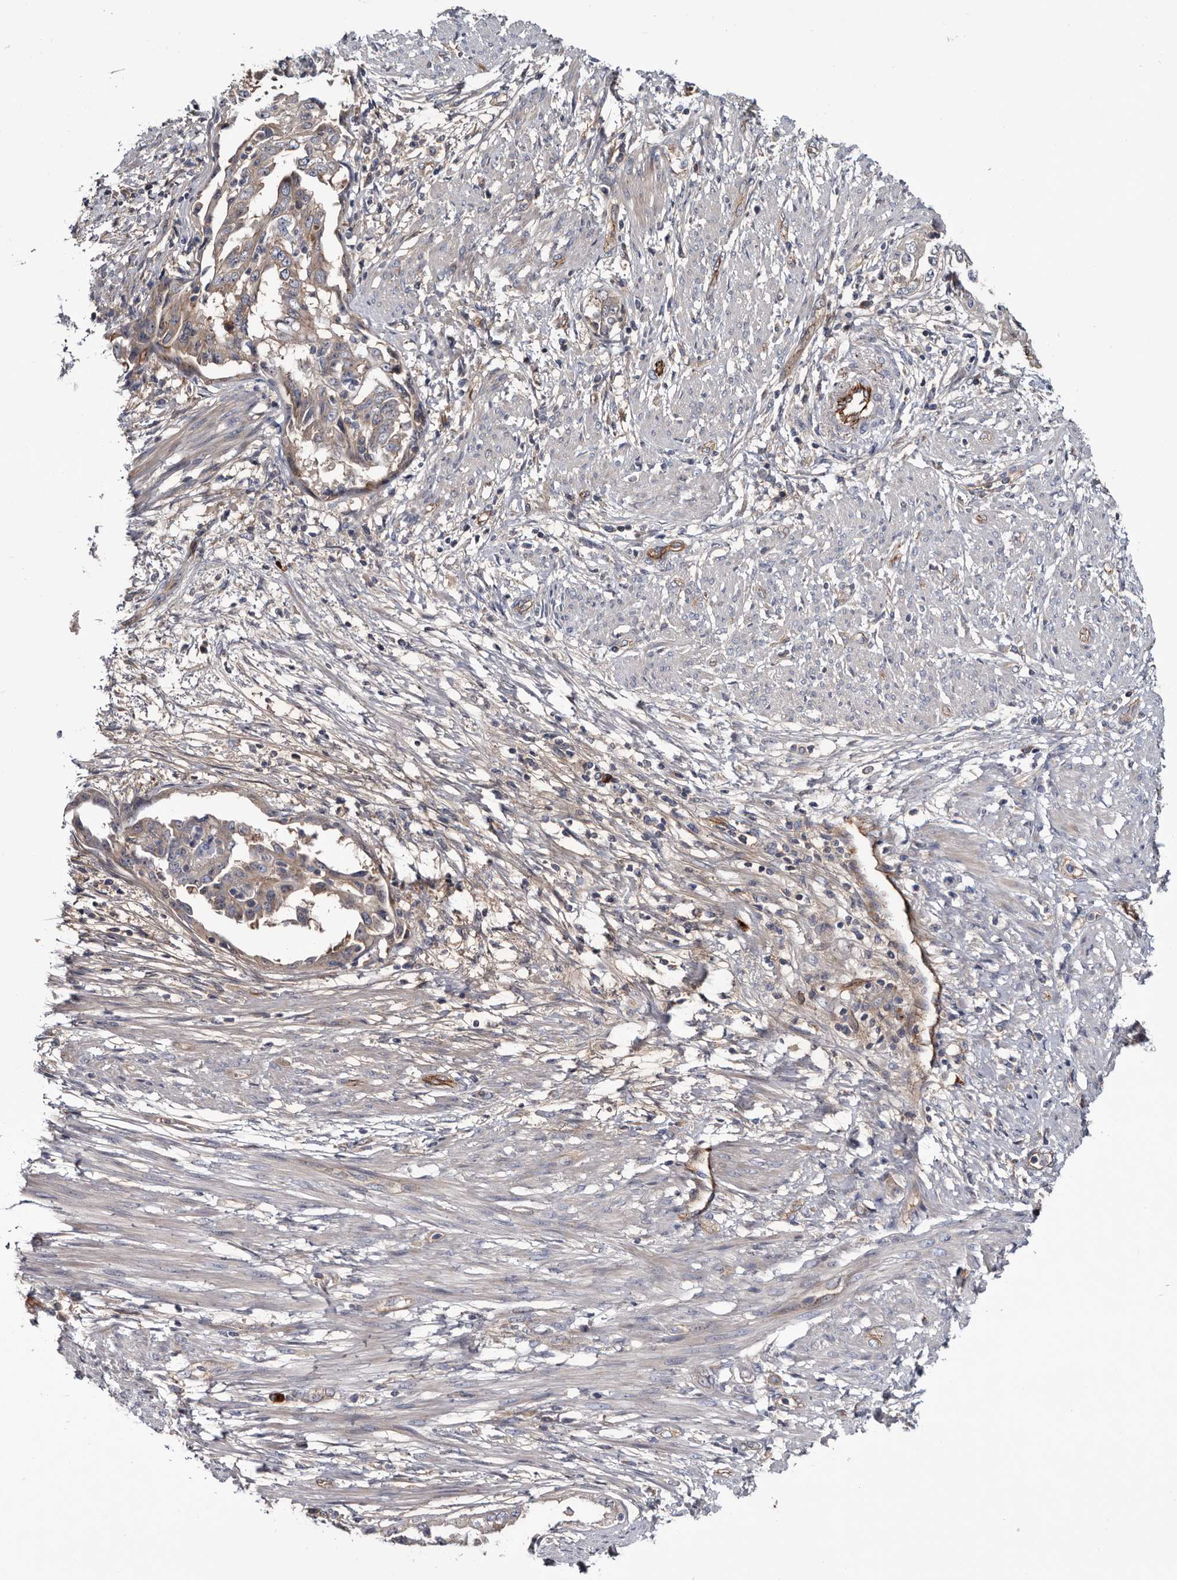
{"staining": {"intensity": "weak", "quantity": "25%-75%", "location": "cytoplasmic/membranous"}, "tissue": "endometrial cancer", "cell_type": "Tumor cells", "image_type": "cancer", "snomed": [{"axis": "morphology", "description": "Adenocarcinoma, NOS"}, {"axis": "topography", "description": "Endometrium"}], "caption": "A low amount of weak cytoplasmic/membranous positivity is seen in approximately 25%-75% of tumor cells in adenocarcinoma (endometrial) tissue. Immunohistochemistry stains the protein of interest in brown and the nuclei are stained blue.", "gene": "TSPAN17", "patient": {"sex": "female", "age": 85}}